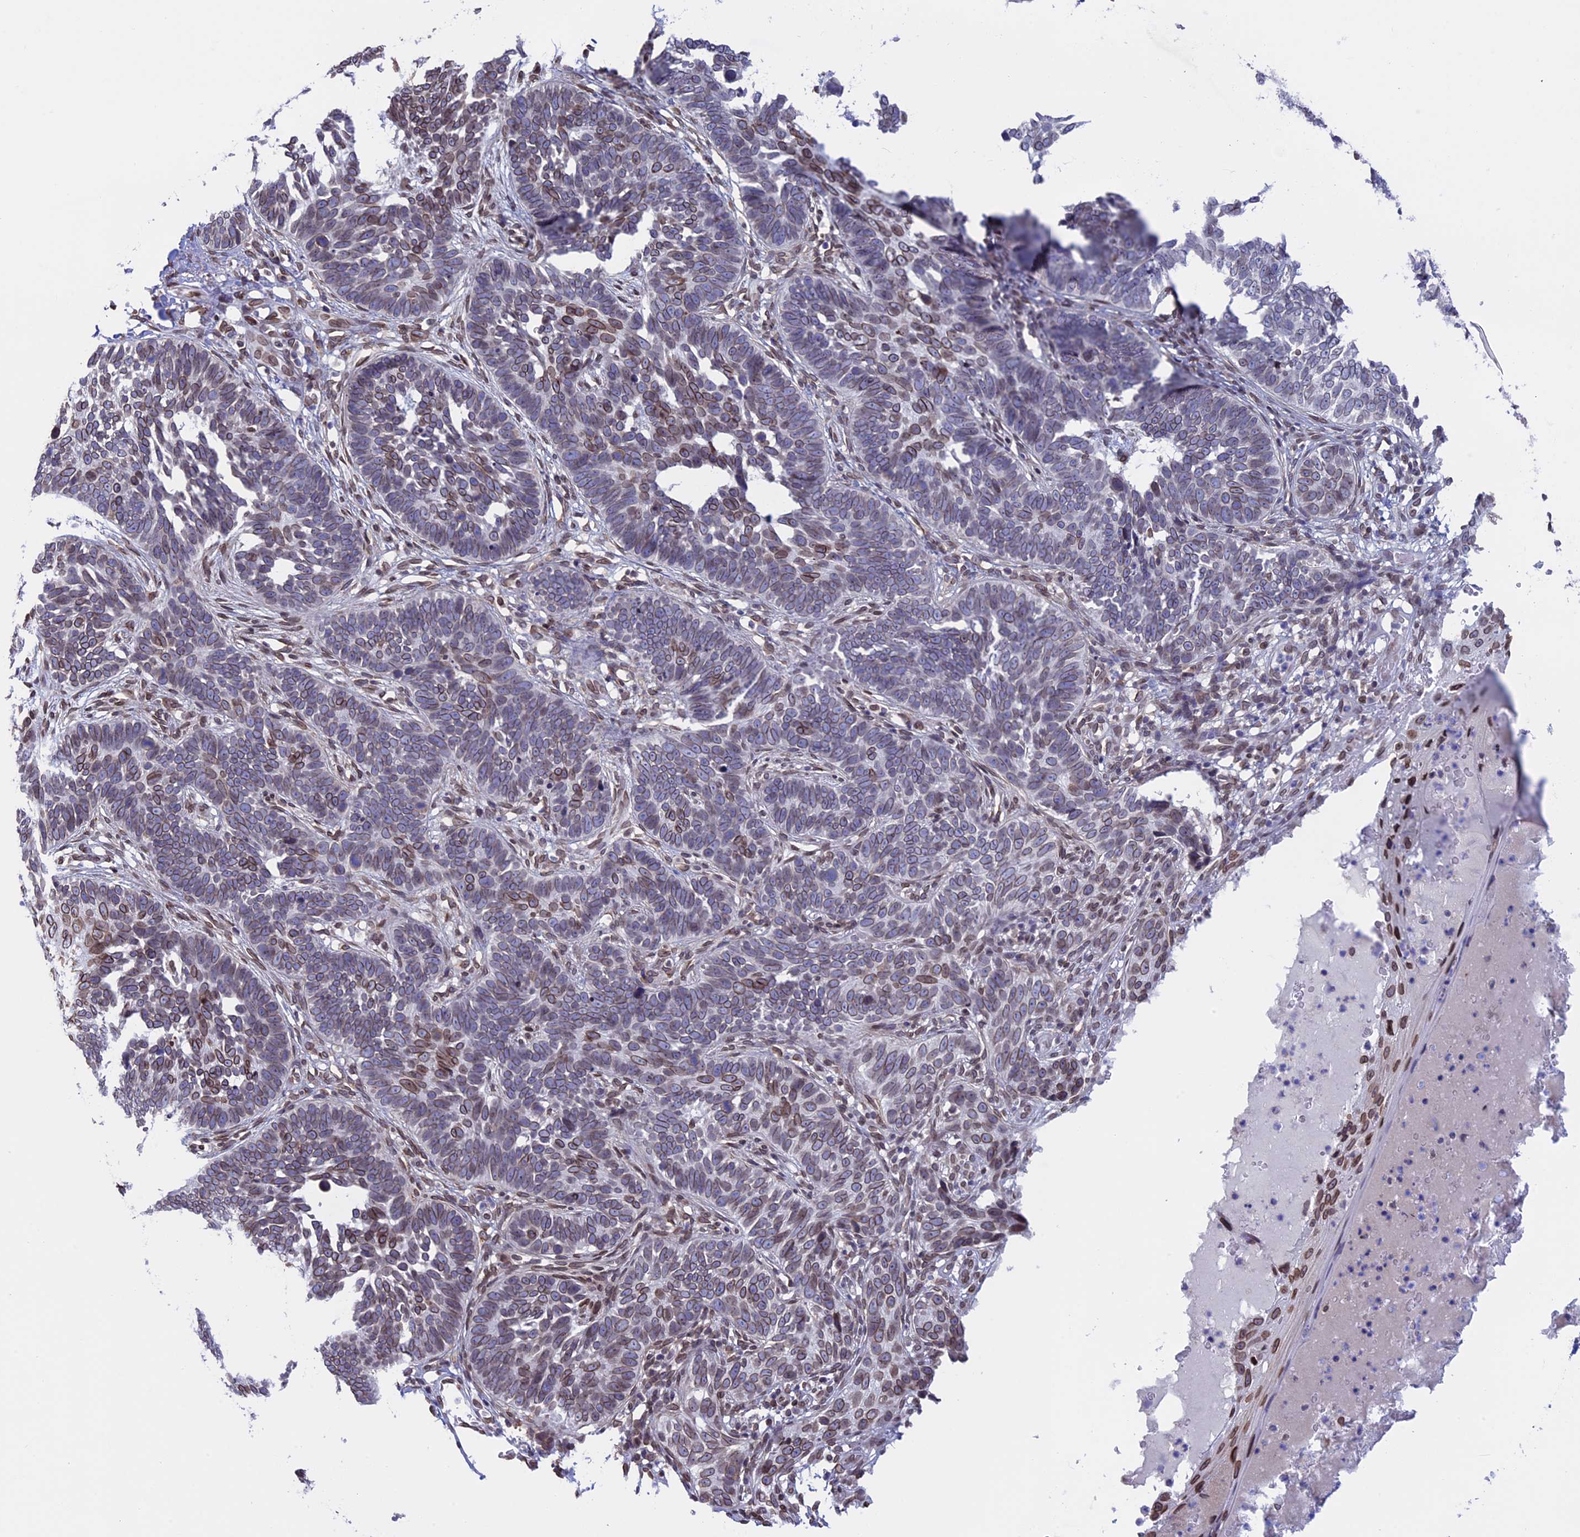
{"staining": {"intensity": "weak", "quantity": "25%-75%", "location": "cytoplasmic/membranous,nuclear"}, "tissue": "skin cancer", "cell_type": "Tumor cells", "image_type": "cancer", "snomed": [{"axis": "morphology", "description": "Normal tissue, NOS"}, {"axis": "morphology", "description": "Basal cell carcinoma"}, {"axis": "topography", "description": "Skin"}], "caption": "Protein staining of basal cell carcinoma (skin) tissue displays weak cytoplasmic/membranous and nuclear positivity in about 25%-75% of tumor cells.", "gene": "TMPRSS7", "patient": {"sex": "male", "age": 77}}